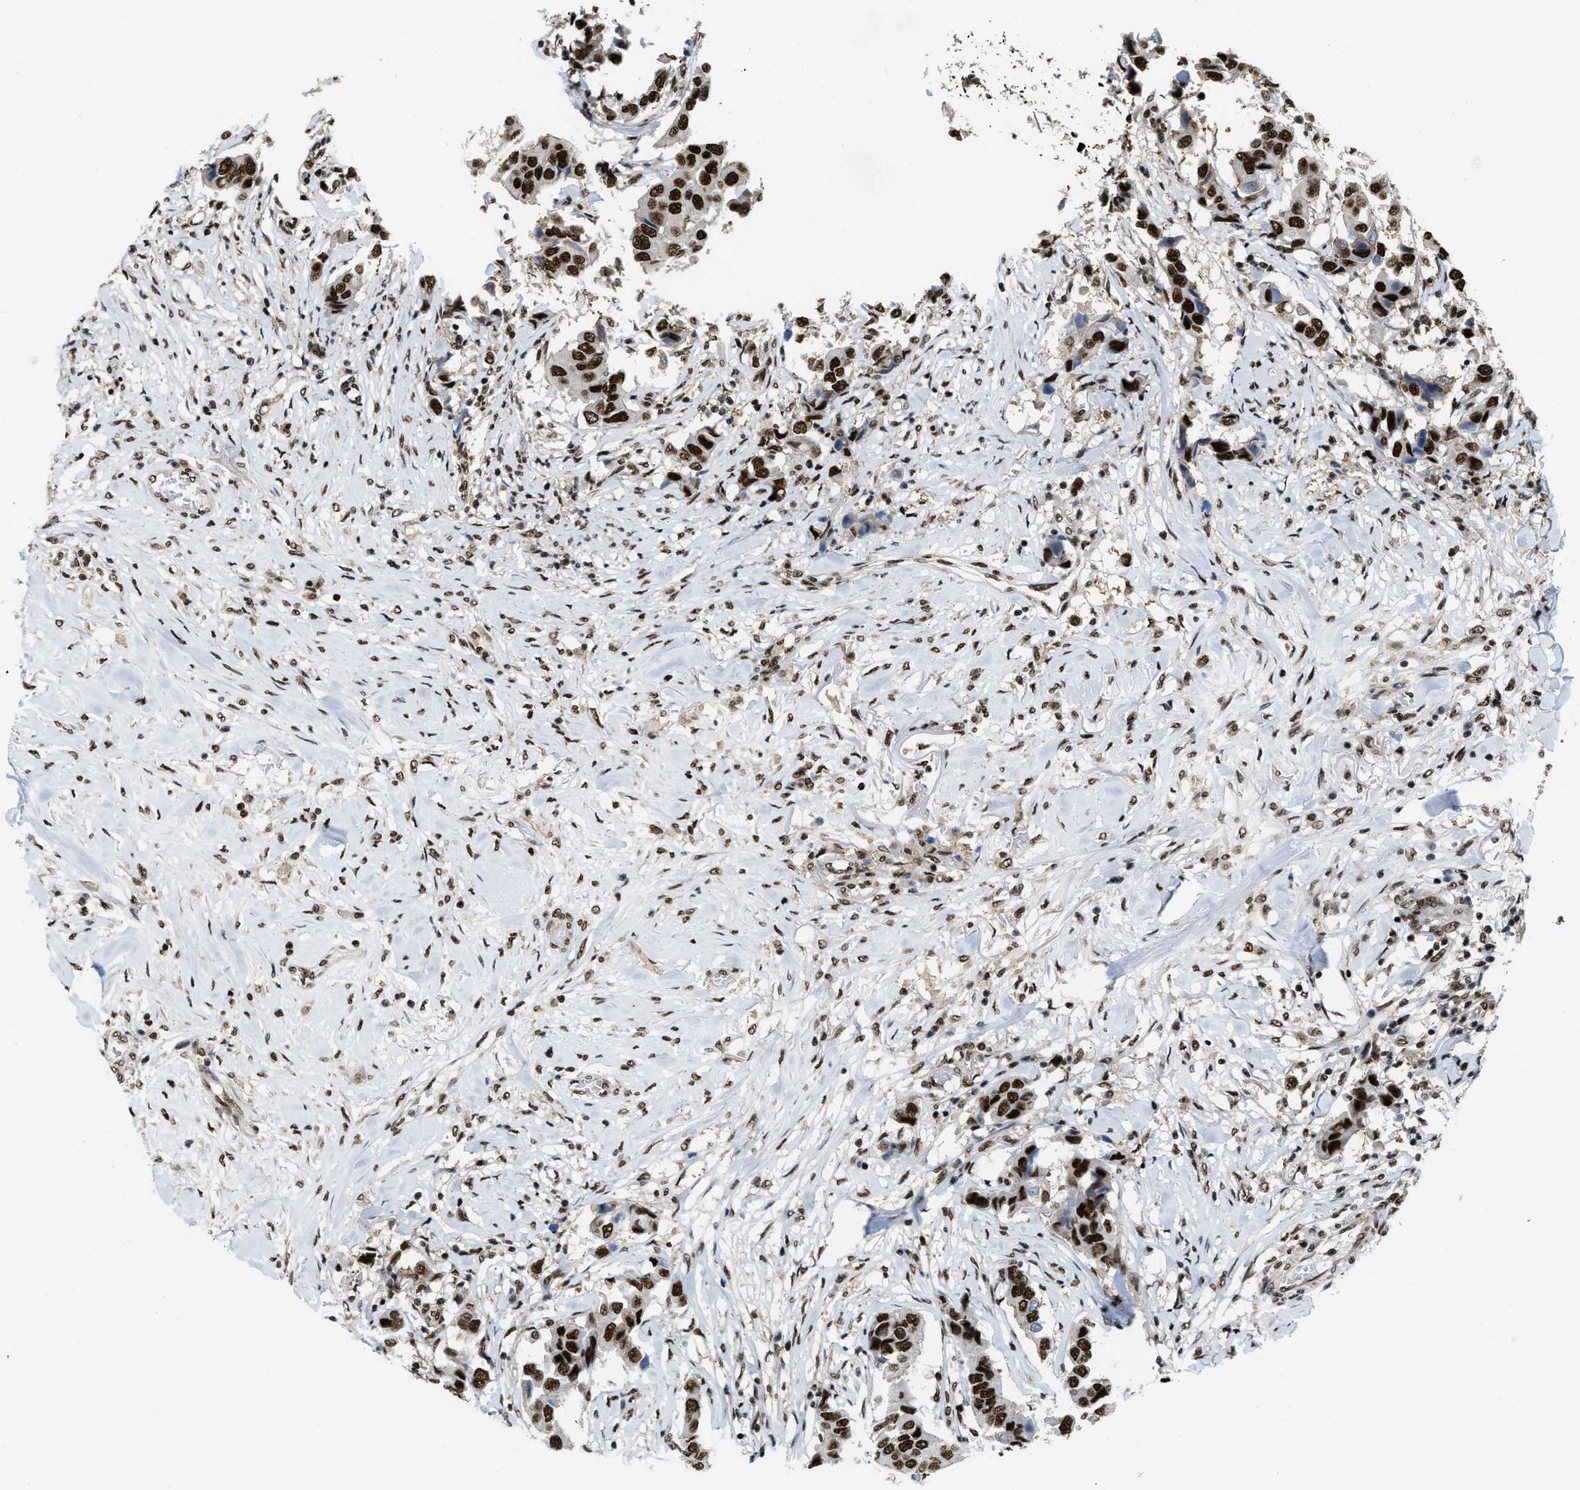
{"staining": {"intensity": "strong", "quantity": ">75%", "location": "nuclear"}, "tissue": "breast cancer", "cell_type": "Tumor cells", "image_type": "cancer", "snomed": [{"axis": "morphology", "description": "Duct carcinoma"}, {"axis": "topography", "description": "Breast"}], "caption": "Strong nuclear positivity is present in approximately >75% of tumor cells in breast cancer (intraductal carcinoma).", "gene": "NUMA1", "patient": {"sex": "female", "age": 80}}